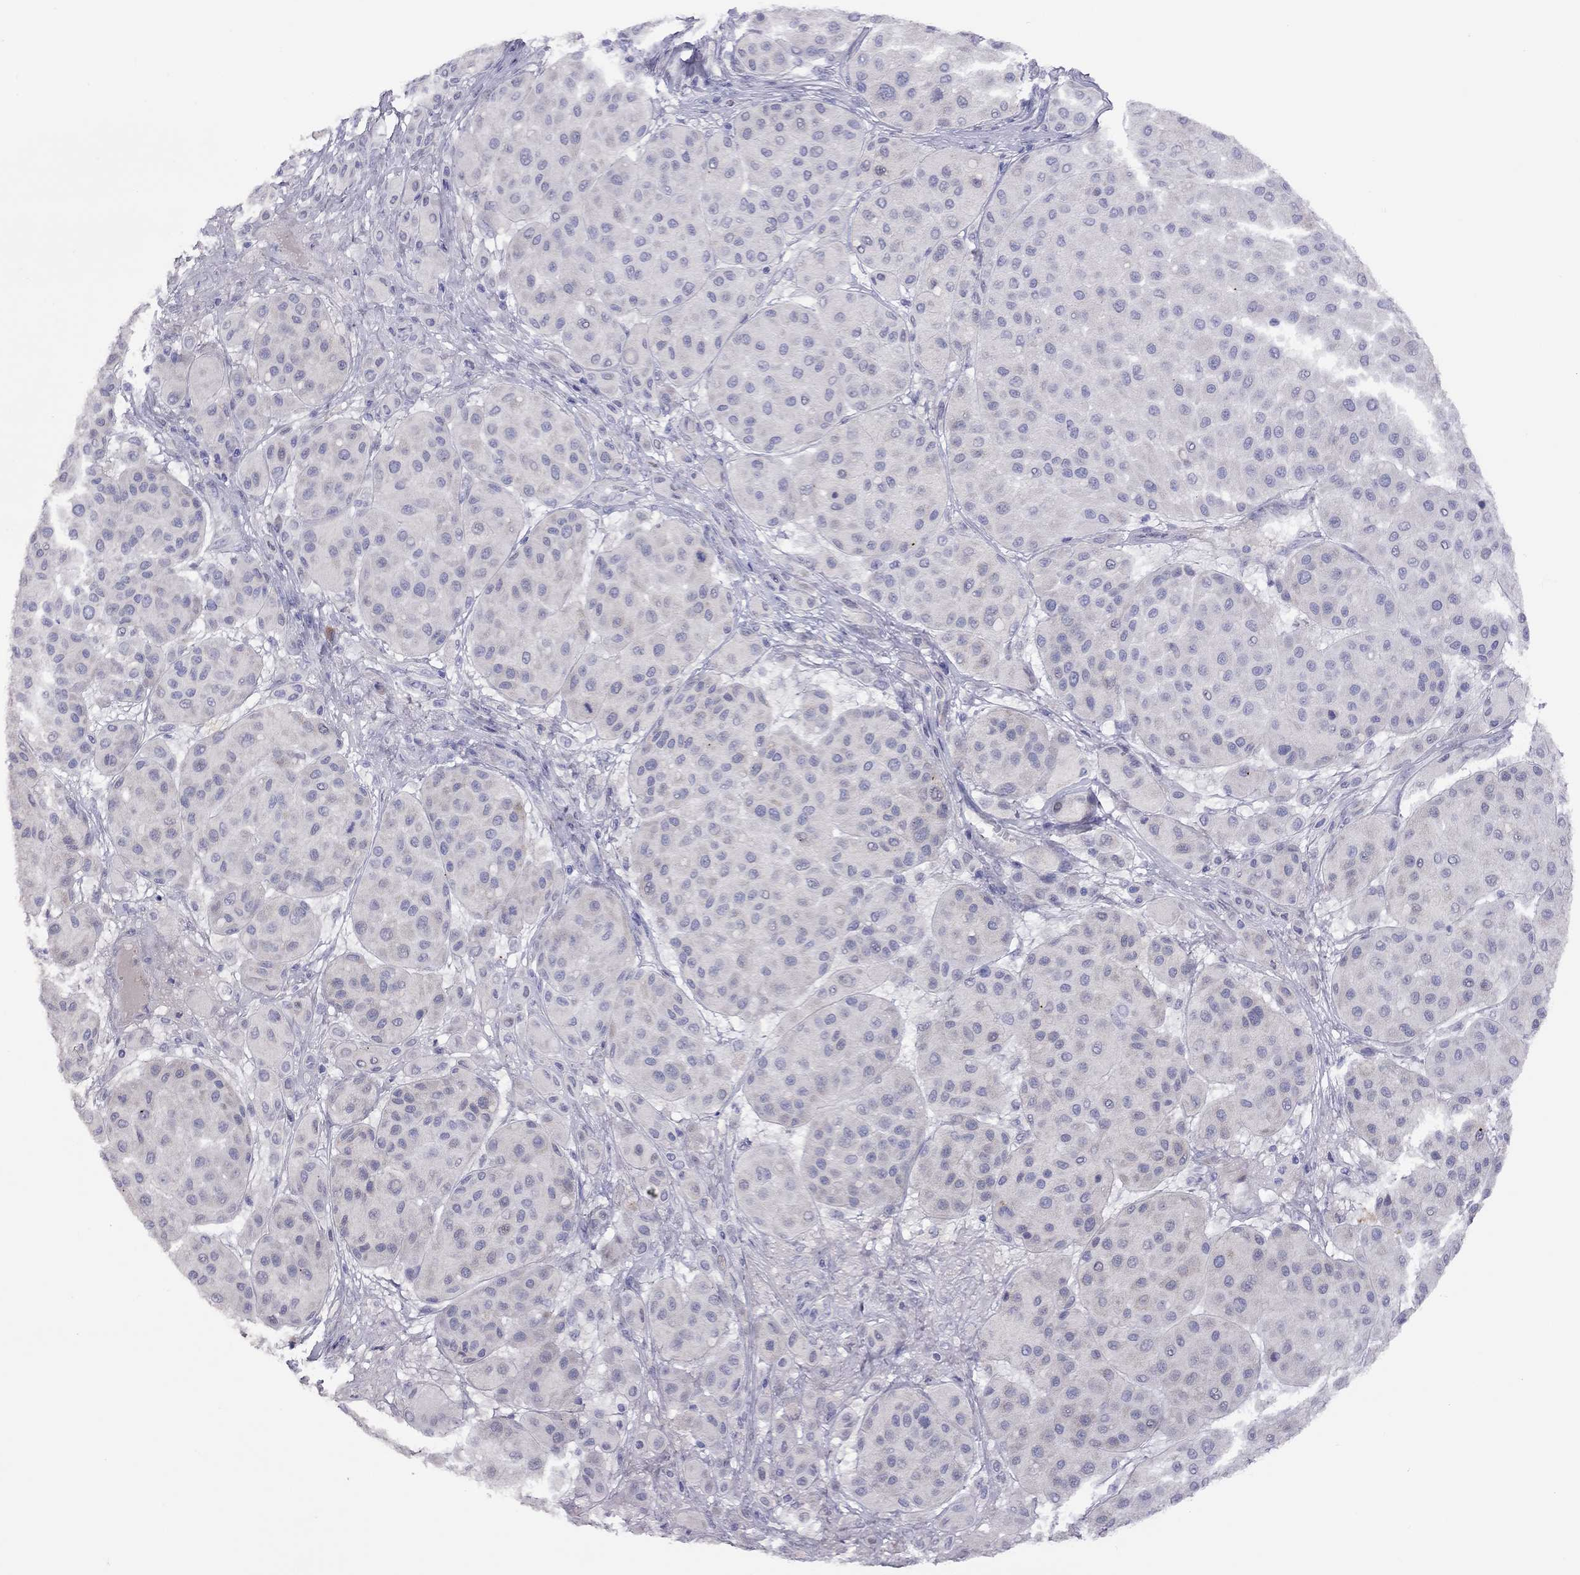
{"staining": {"intensity": "negative", "quantity": "none", "location": "none"}, "tissue": "melanoma", "cell_type": "Tumor cells", "image_type": "cancer", "snomed": [{"axis": "morphology", "description": "Malignant melanoma, Metastatic site"}, {"axis": "topography", "description": "Smooth muscle"}], "caption": "A histopathology image of melanoma stained for a protein exhibits no brown staining in tumor cells. Nuclei are stained in blue.", "gene": "CPNE4", "patient": {"sex": "male", "age": 41}}